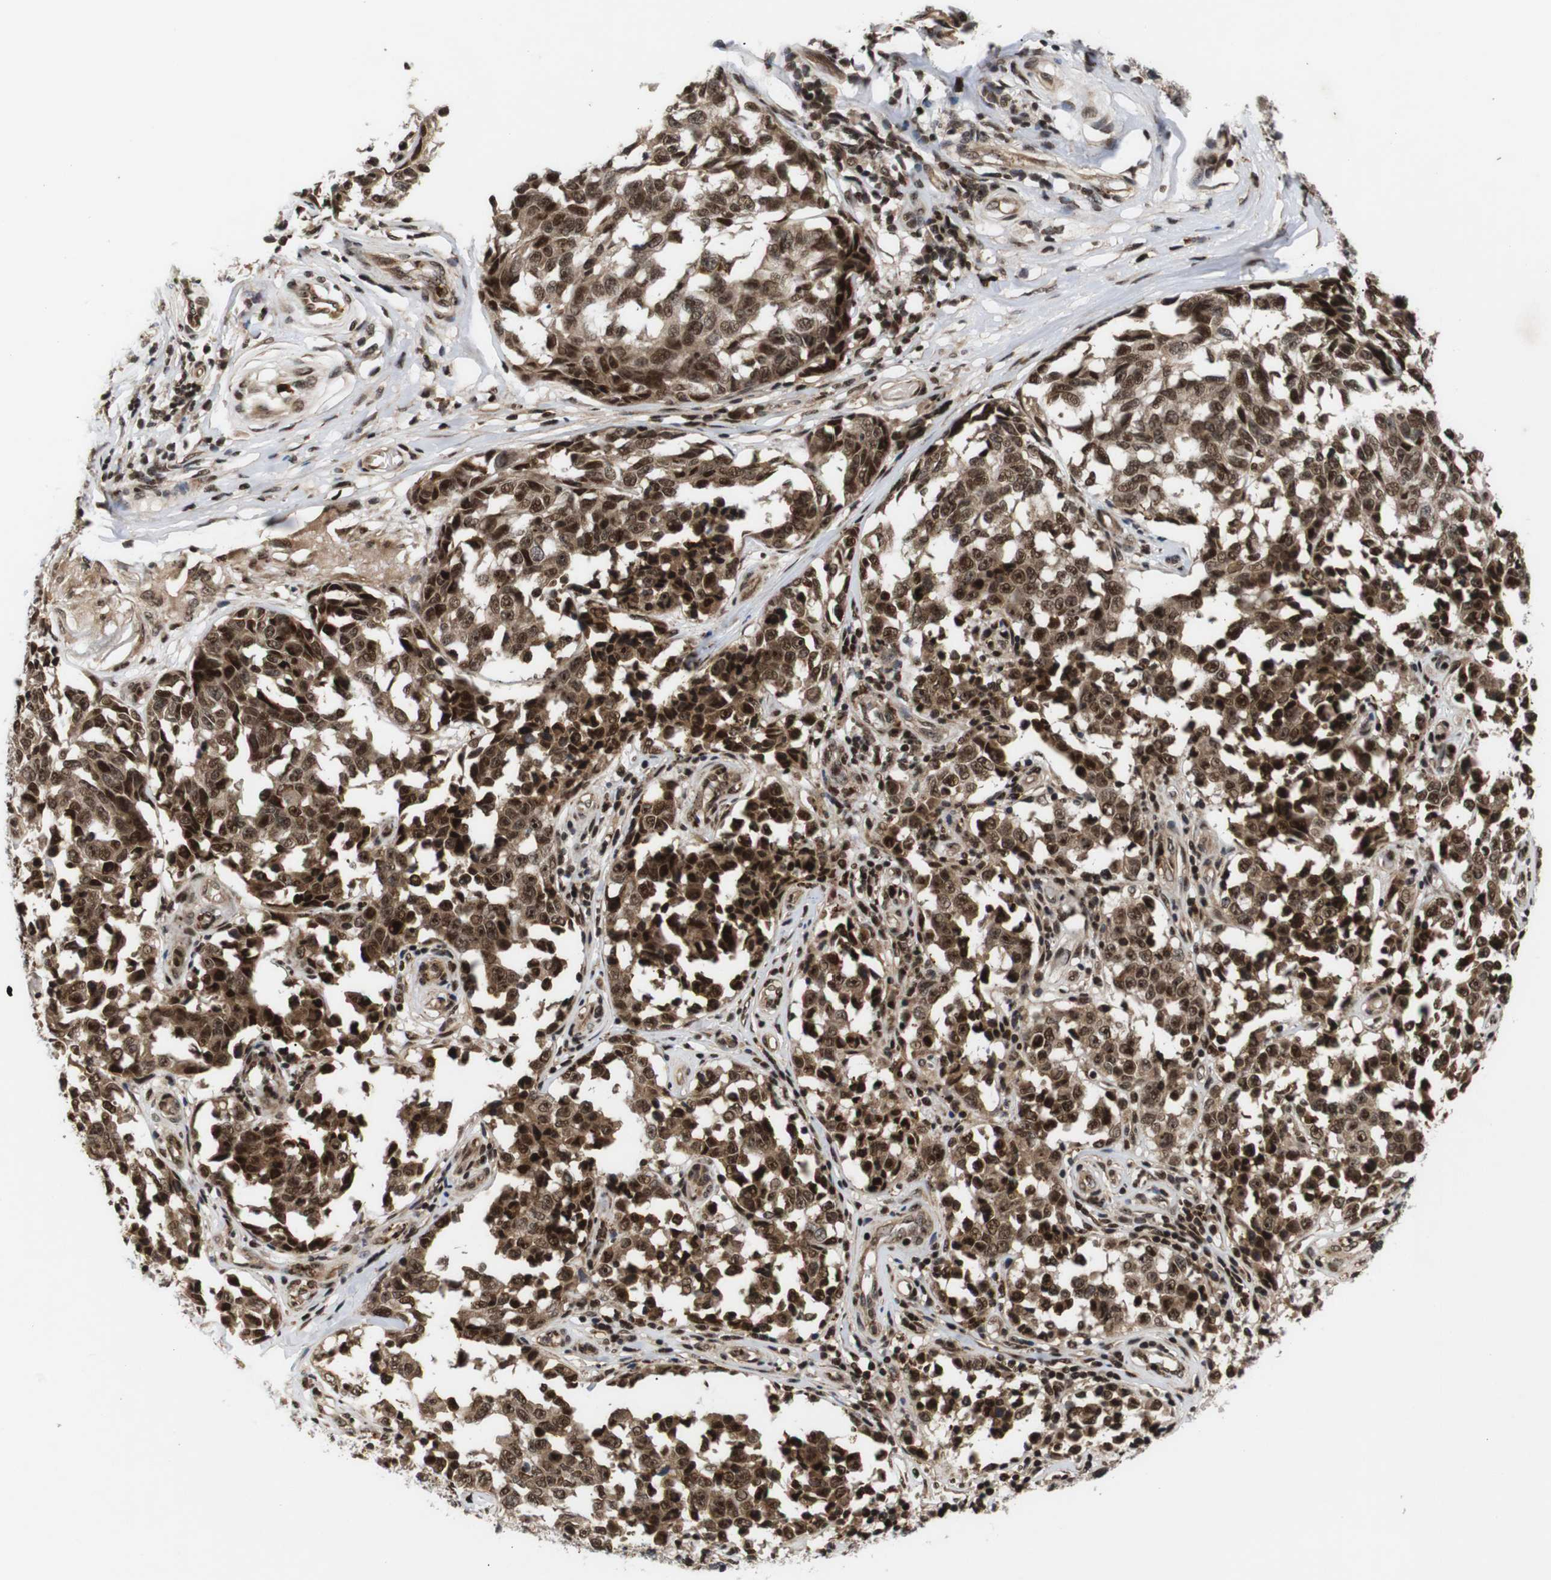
{"staining": {"intensity": "strong", "quantity": ">75%", "location": "cytoplasmic/membranous,nuclear"}, "tissue": "melanoma", "cell_type": "Tumor cells", "image_type": "cancer", "snomed": [{"axis": "morphology", "description": "Malignant melanoma, NOS"}, {"axis": "topography", "description": "Skin"}], "caption": "Immunohistochemical staining of human malignant melanoma displays strong cytoplasmic/membranous and nuclear protein staining in approximately >75% of tumor cells.", "gene": "KIF23", "patient": {"sex": "female", "age": 64}}